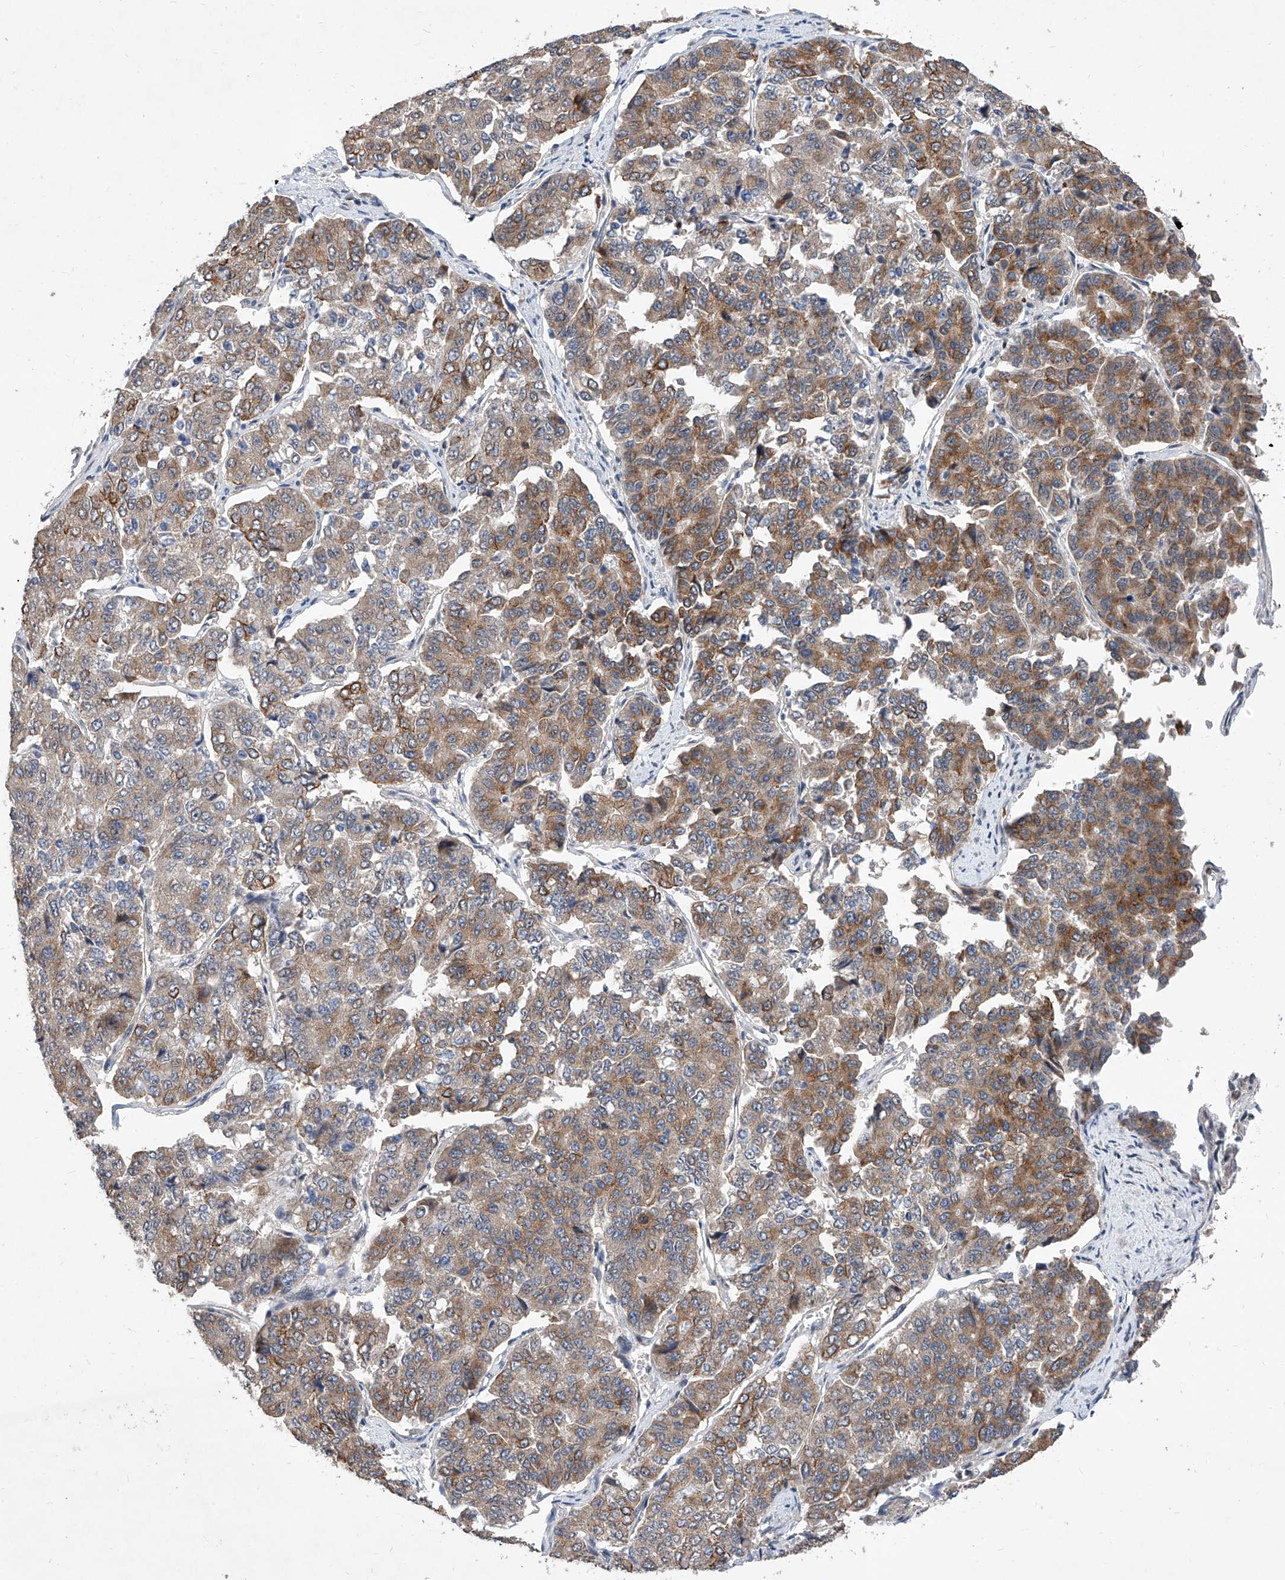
{"staining": {"intensity": "moderate", "quantity": "25%-75%", "location": "cytoplasmic/membranous"}, "tissue": "pancreatic cancer", "cell_type": "Tumor cells", "image_type": "cancer", "snomed": [{"axis": "morphology", "description": "Adenocarcinoma, NOS"}, {"axis": "topography", "description": "Pancreas"}], "caption": "A high-resolution photomicrograph shows IHC staining of pancreatic adenocarcinoma, which shows moderate cytoplasmic/membranous expression in approximately 25%-75% of tumor cells. (IHC, brightfield microscopy, high magnification).", "gene": "MFSD4B", "patient": {"sex": "male", "age": 50}}